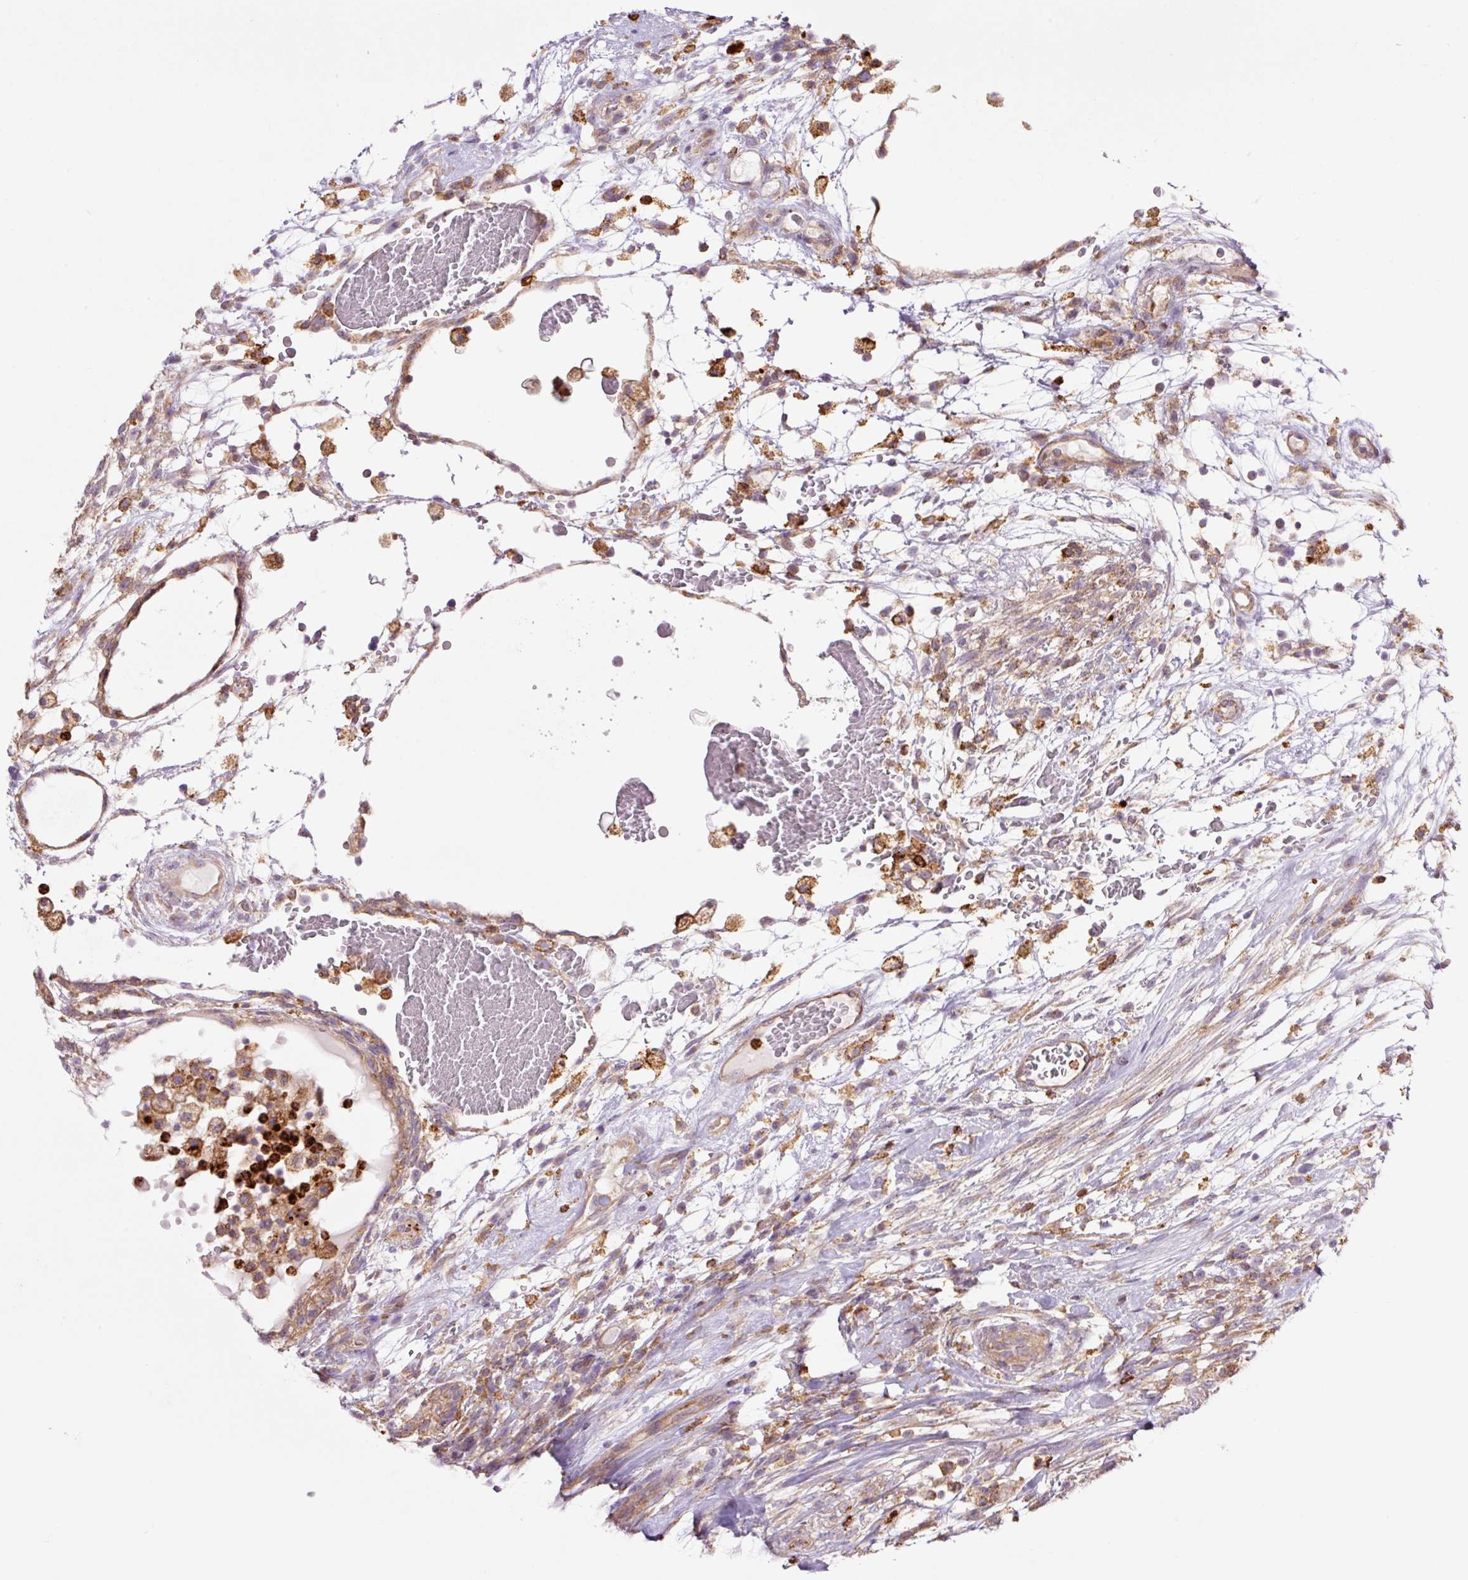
{"staining": {"intensity": "moderate", "quantity": "25%-75%", "location": "cytoplasmic/membranous"}, "tissue": "testis cancer", "cell_type": "Tumor cells", "image_type": "cancer", "snomed": [{"axis": "morphology", "description": "Carcinoma, Embryonal, NOS"}, {"axis": "topography", "description": "Testis"}], "caption": "Immunohistochemistry (IHC) of human embryonal carcinoma (testis) displays medium levels of moderate cytoplasmic/membranous staining in approximately 25%-75% of tumor cells.", "gene": "SH2D6", "patient": {"sex": "male", "age": 32}}